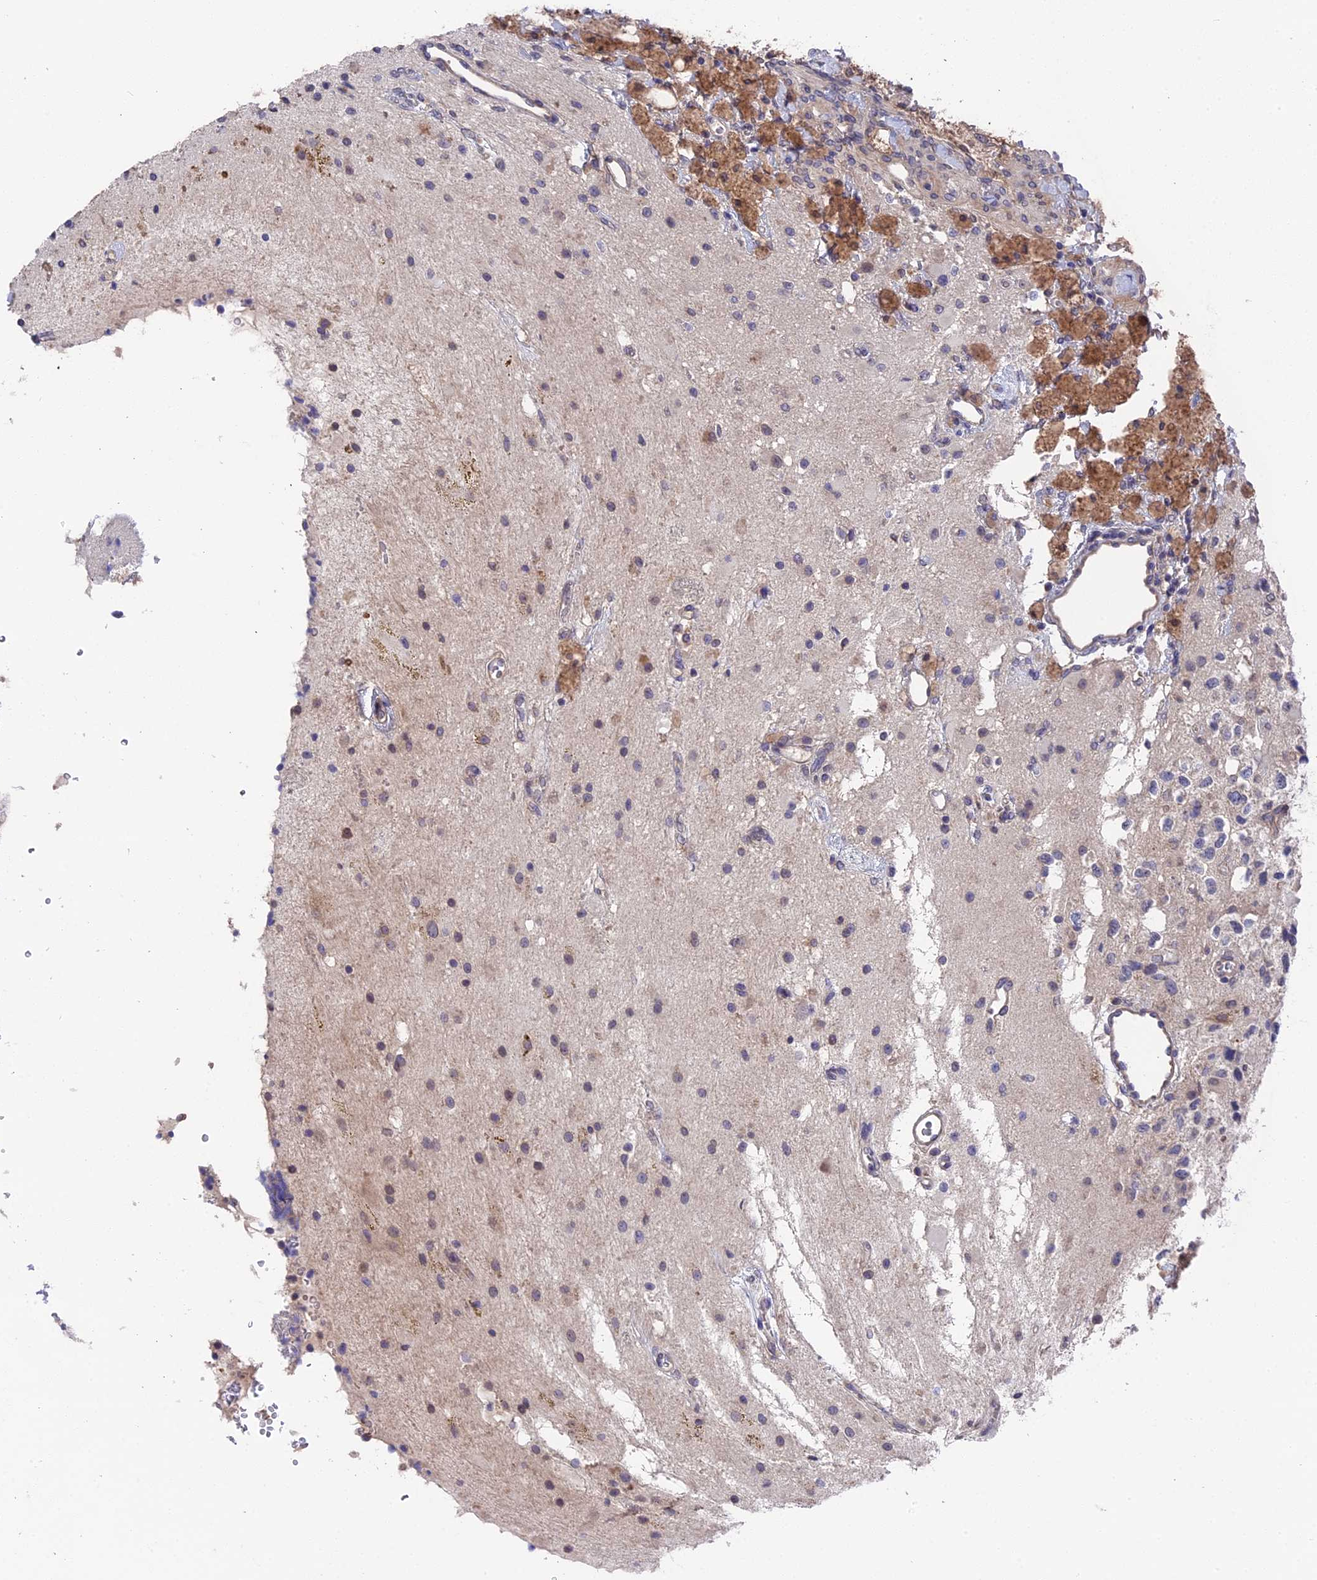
{"staining": {"intensity": "negative", "quantity": "none", "location": "none"}, "tissue": "glioma", "cell_type": "Tumor cells", "image_type": "cancer", "snomed": [{"axis": "morphology", "description": "Glioma, malignant, High grade"}, {"axis": "topography", "description": "Brain"}], "caption": "Immunohistochemistry of glioma shows no staining in tumor cells.", "gene": "ZCCHC2", "patient": {"sex": "male", "age": 34}}